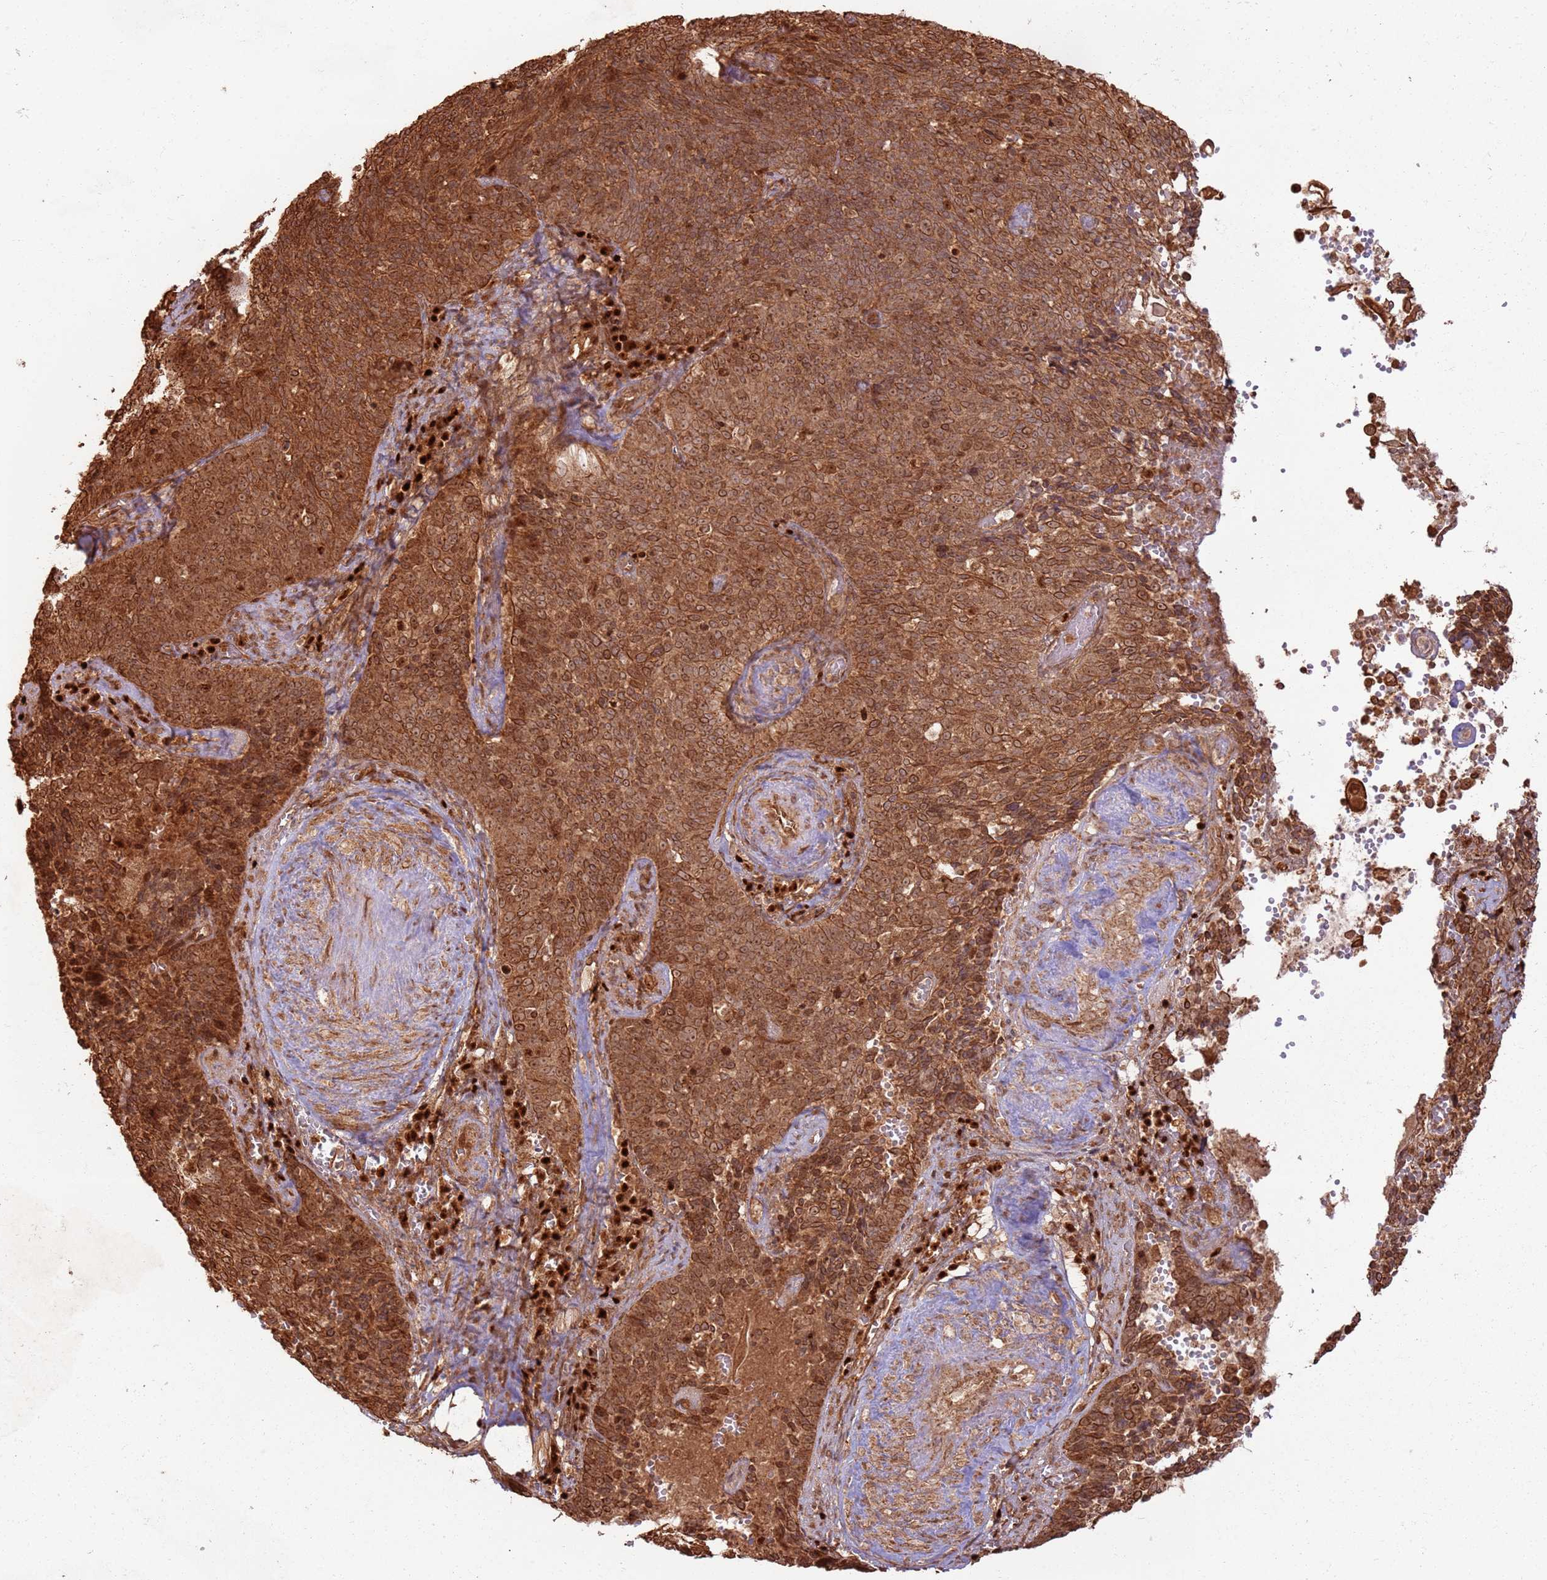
{"staining": {"intensity": "strong", "quantity": ">75%", "location": "cytoplasmic/membranous"}, "tissue": "cervical cancer", "cell_type": "Tumor cells", "image_type": "cancer", "snomed": [{"axis": "morphology", "description": "Normal tissue, NOS"}, {"axis": "morphology", "description": "Squamous cell carcinoma, NOS"}, {"axis": "topography", "description": "Cervix"}], "caption": "Immunohistochemistry (IHC) staining of cervical squamous cell carcinoma, which reveals high levels of strong cytoplasmic/membranous positivity in about >75% of tumor cells indicating strong cytoplasmic/membranous protein staining. The staining was performed using DAB (brown) for protein detection and nuclei were counterstained in hematoxylin (blue).", "gene": "TBC1D13", "patient": {"sex": "female", "age": 39}}